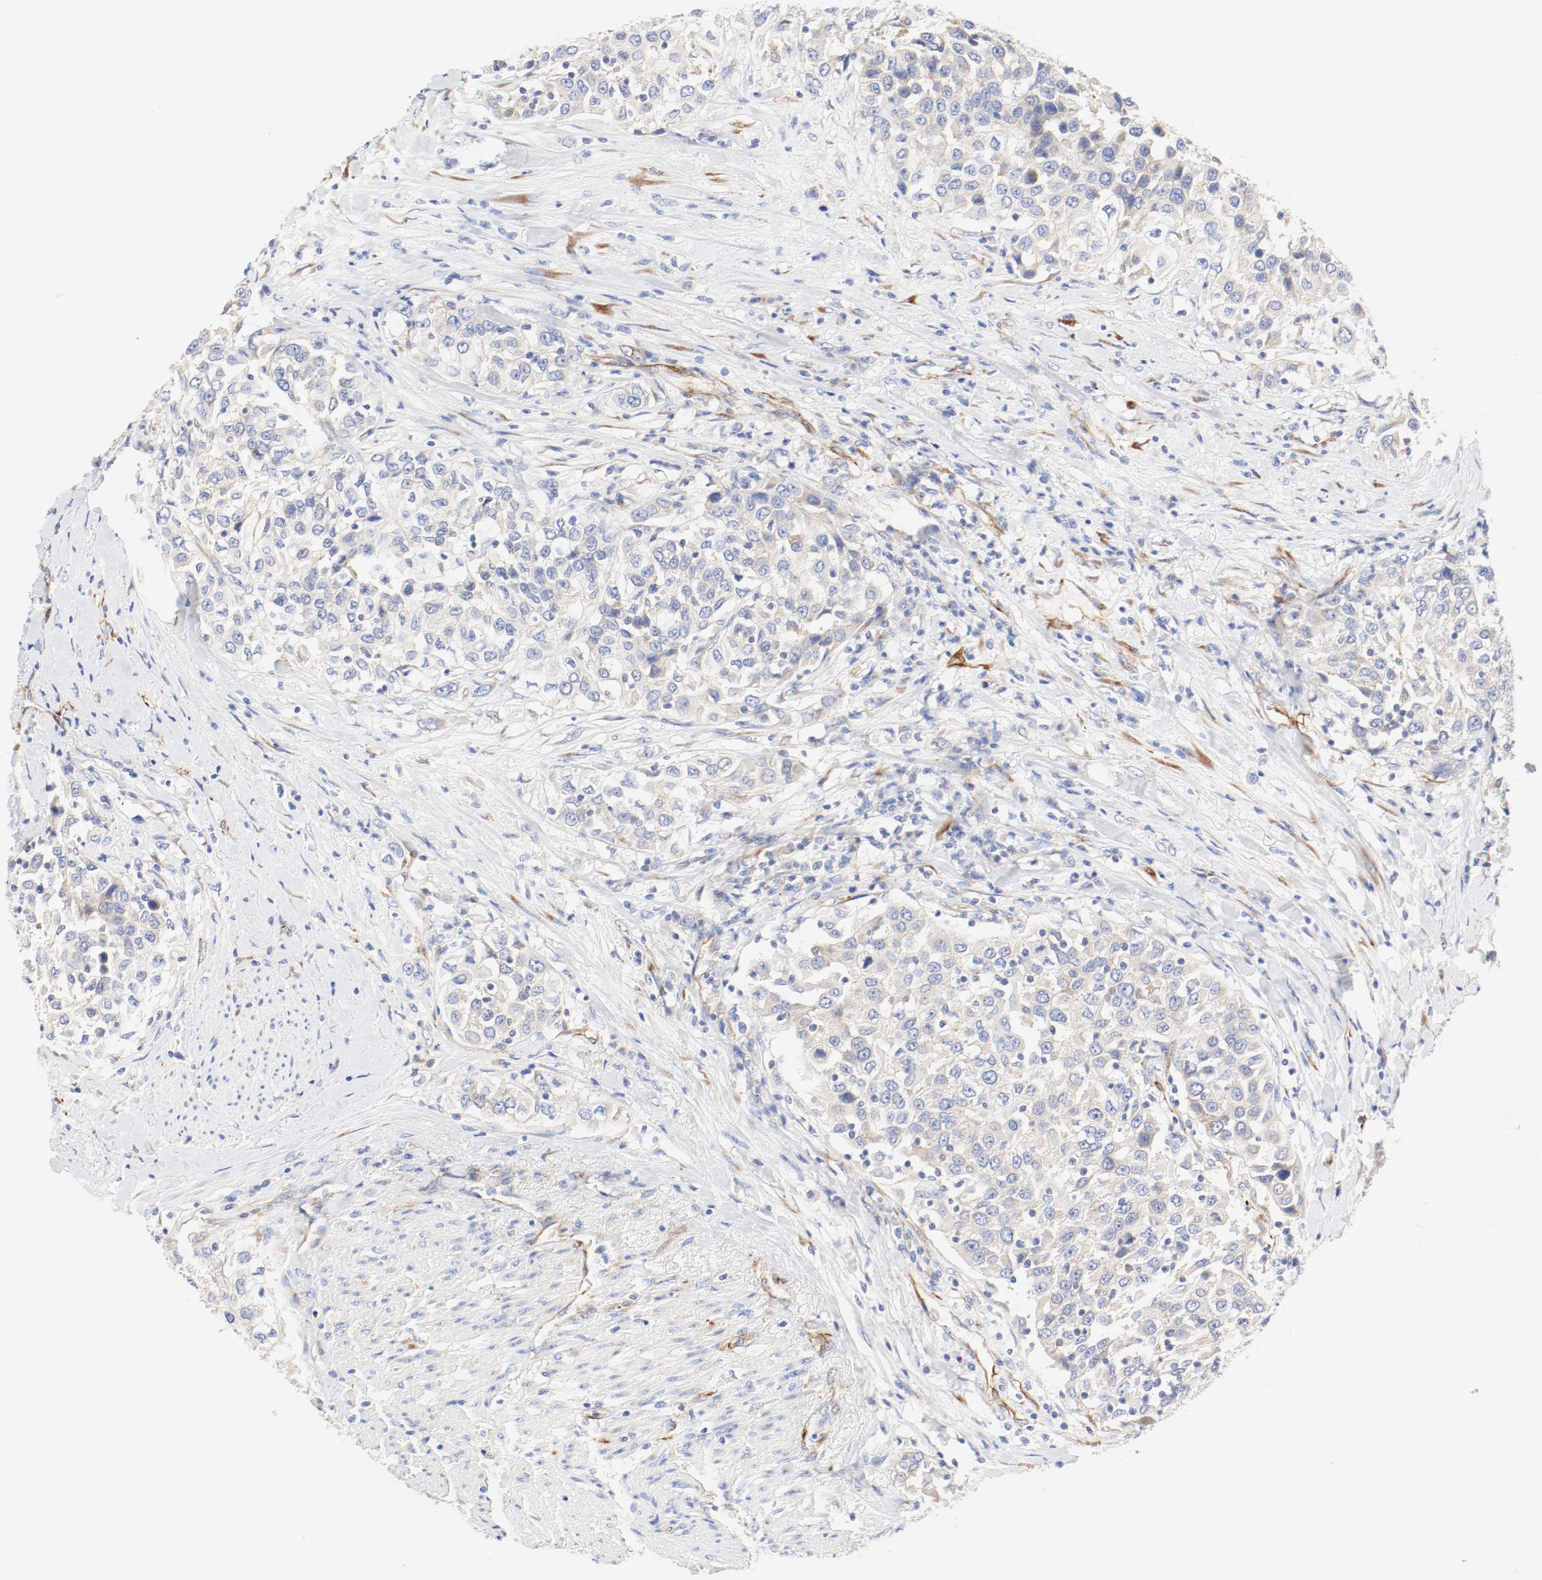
{"staining": {"intensity": "weak", "quantity": "25%-75%", "location": "cytoplasmic/membranous"}, "tissue": "urothelial cancer", "cell_type": "Tumor cells", "image_type": "cancer", "snomed": [{"axis": "morphology", "description": "Urothelial carcinoma, High grade"}, {"axis": "topography", "description": "Urinary bladder"}], "caption": "This is an image of immunohistochemistry staining of urothelial carcinoma (high-grade), which shows weak staining in the cytoplasmic/membranous of tumor cells.", "gene": "GIT1", "patient": {"sex": "female", "age": 80}}